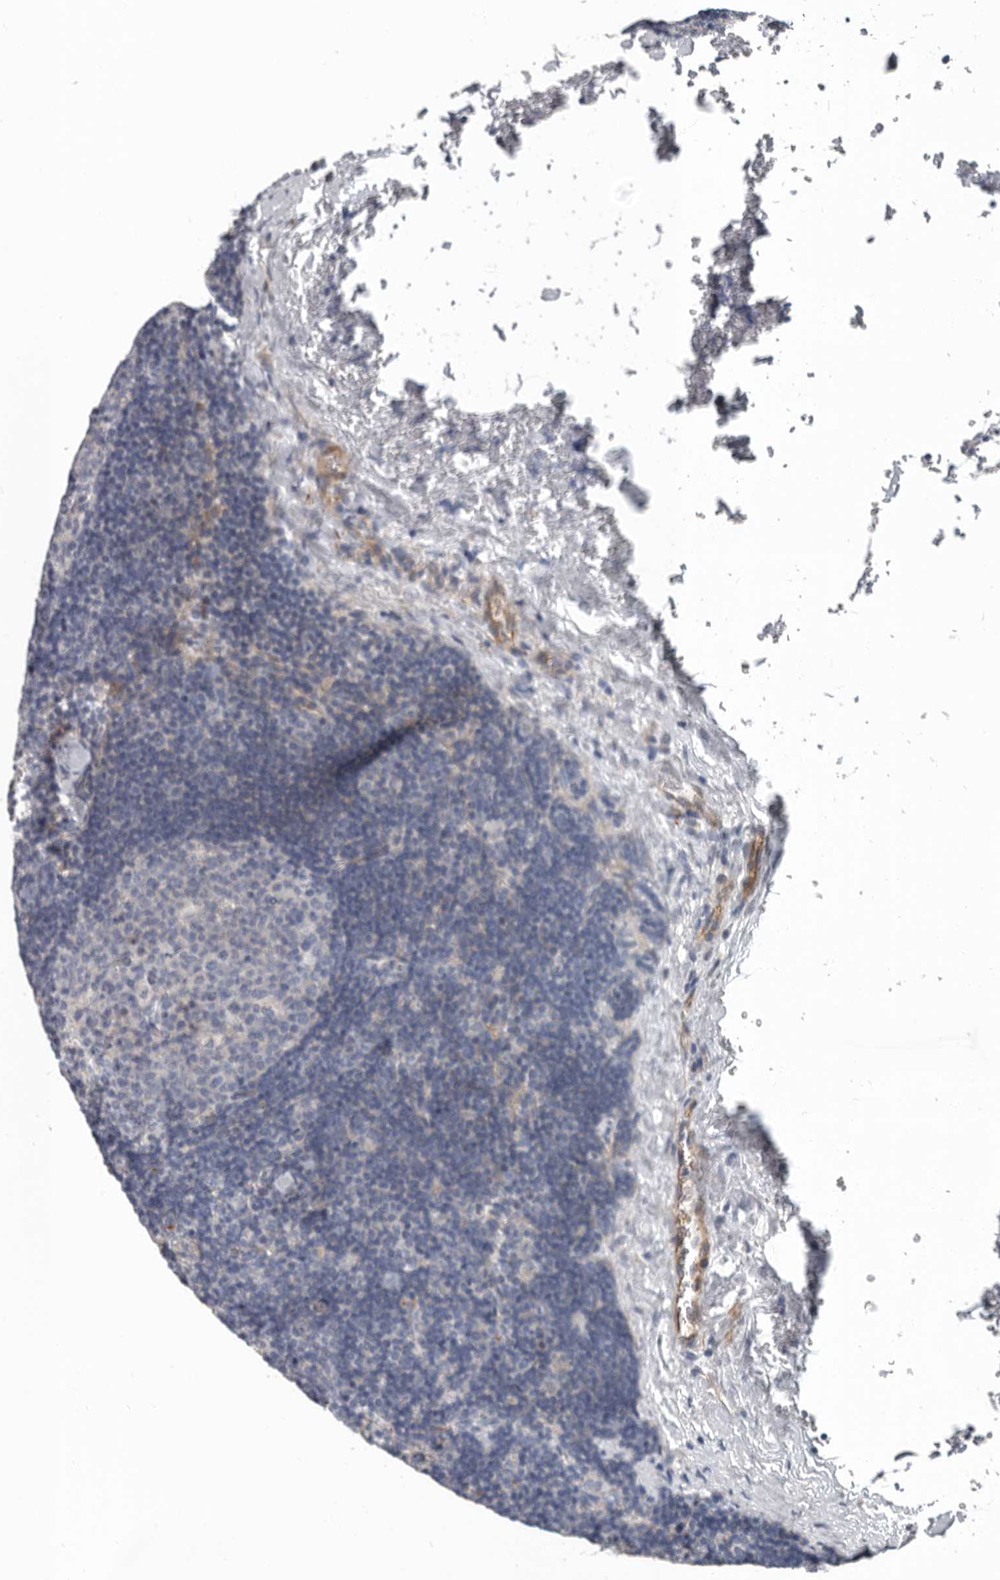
{"staining": {"intensity": "negative", "quantity": "none", "location": "none"}, "tissue": "lymph node", "cell_type": "Germinal center cells", "image_type": "normal", "snomed": [{"axis": "morphology", "description": "Normal tissue, NOS"}, {"axis": "topography", "description": "Lymph node"}], "caption": "Germinal center cells show no significant protein staining in normal lymph node. The staining was performed using DAB to visualize the protein expression in brown, while the nuclei were stained in blue with hematoxylin (Magnification: 20x).", "gene": "DPY19L4", "patient": {"sex": "female", "age": 22}}